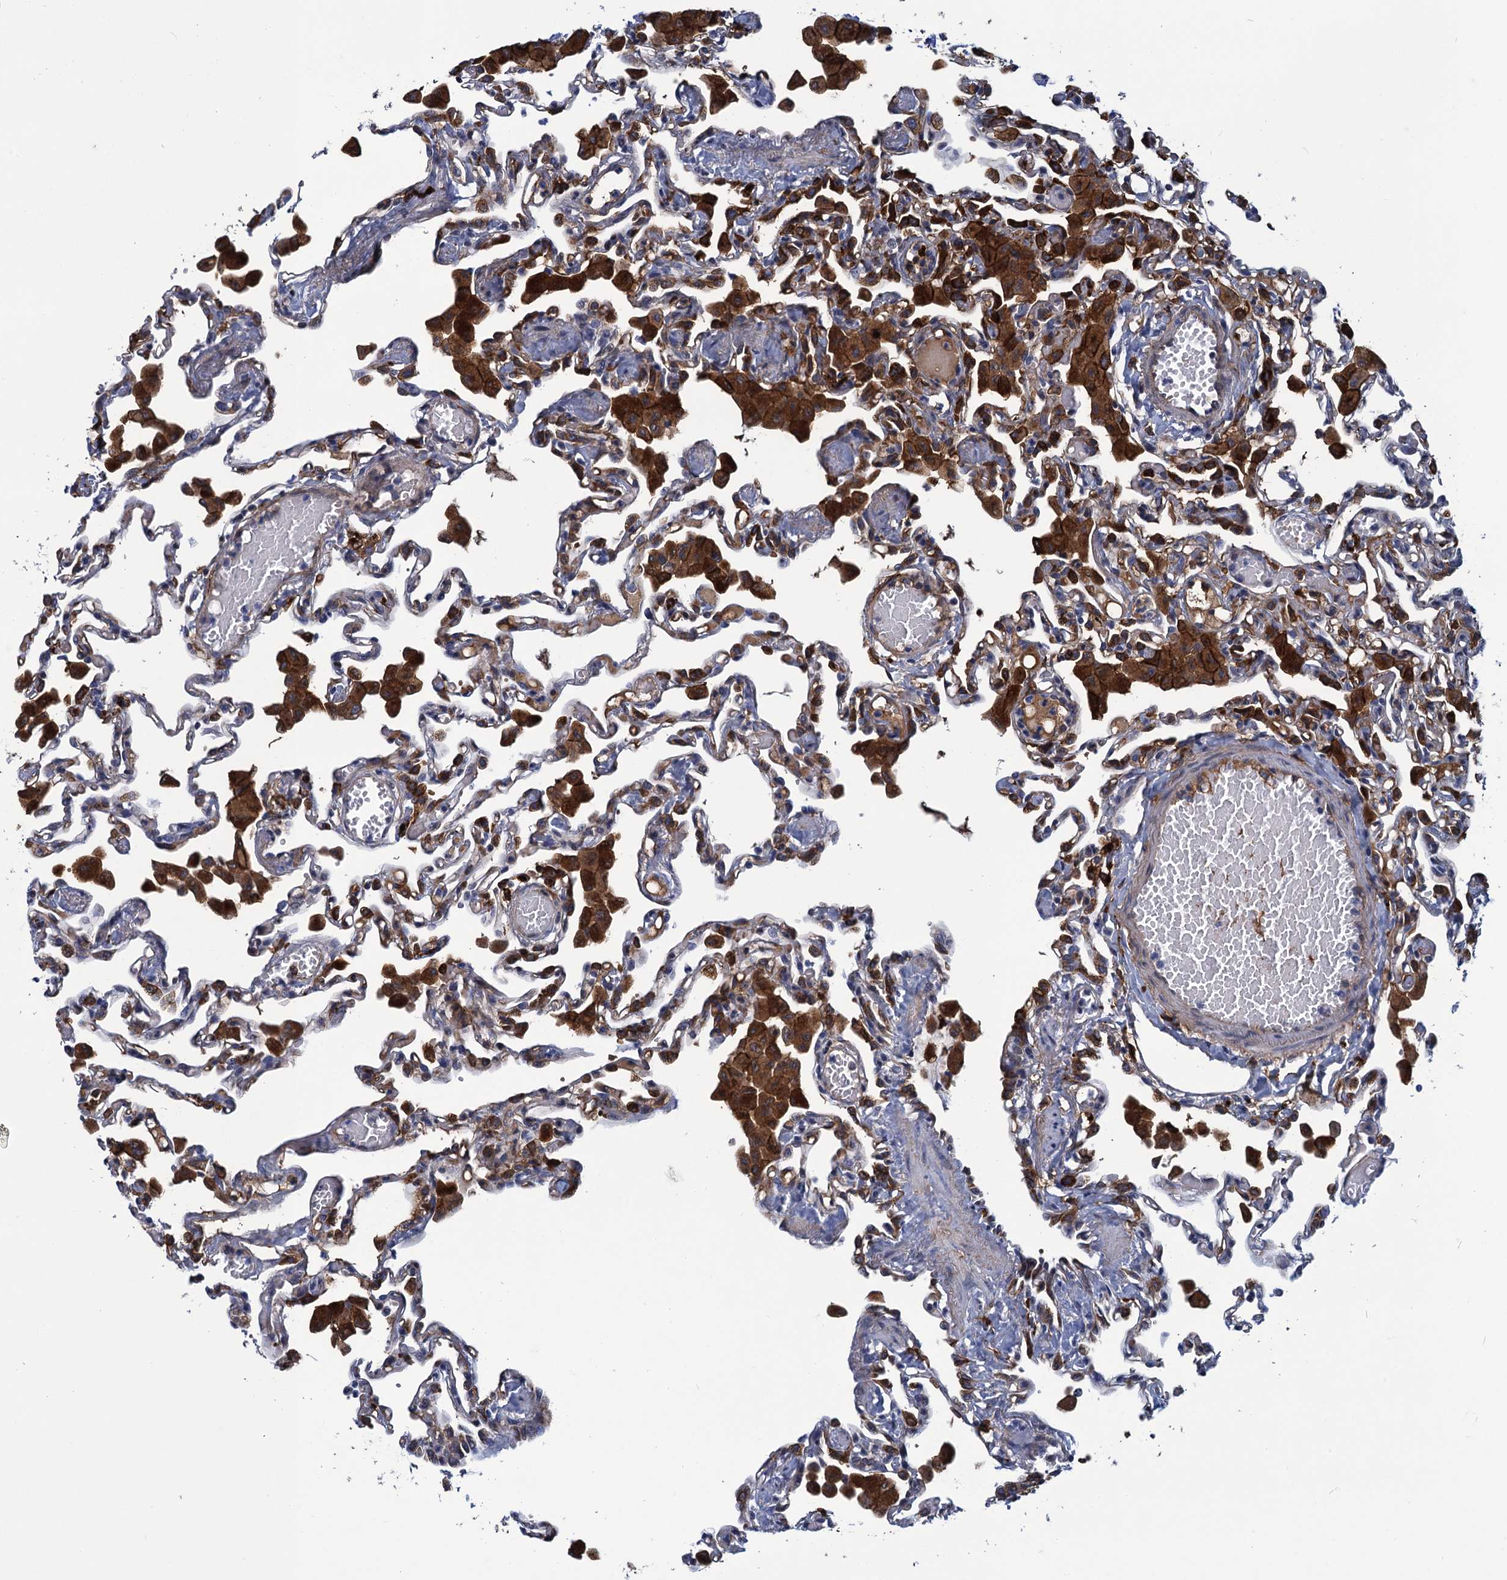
{"staining": {"intensity": "moderate", "quantity": "25%-75%", "location": "cytoplasmic/membranous"}, "tissue": "lung", "cell_type": "Alveolar cells", "image_type": "normal", "snomed": [{"axis": "morphology", "description": "Normal tissue, NOS"}, {"axis": "topography", "description": "Bronchus"}, {"axis": "topography", "description": "Lung"}], "caption": "Immunohistochemical staining of normal human lung reveals medium levels of moderate cytoplasmic/membranous staining in about 25%-75% of alveolar cells. (DAB IHC with brightfield microscopy, high magnification).", "gene": "DNHD1", "patient": {"sex": "female", "age": 49}}